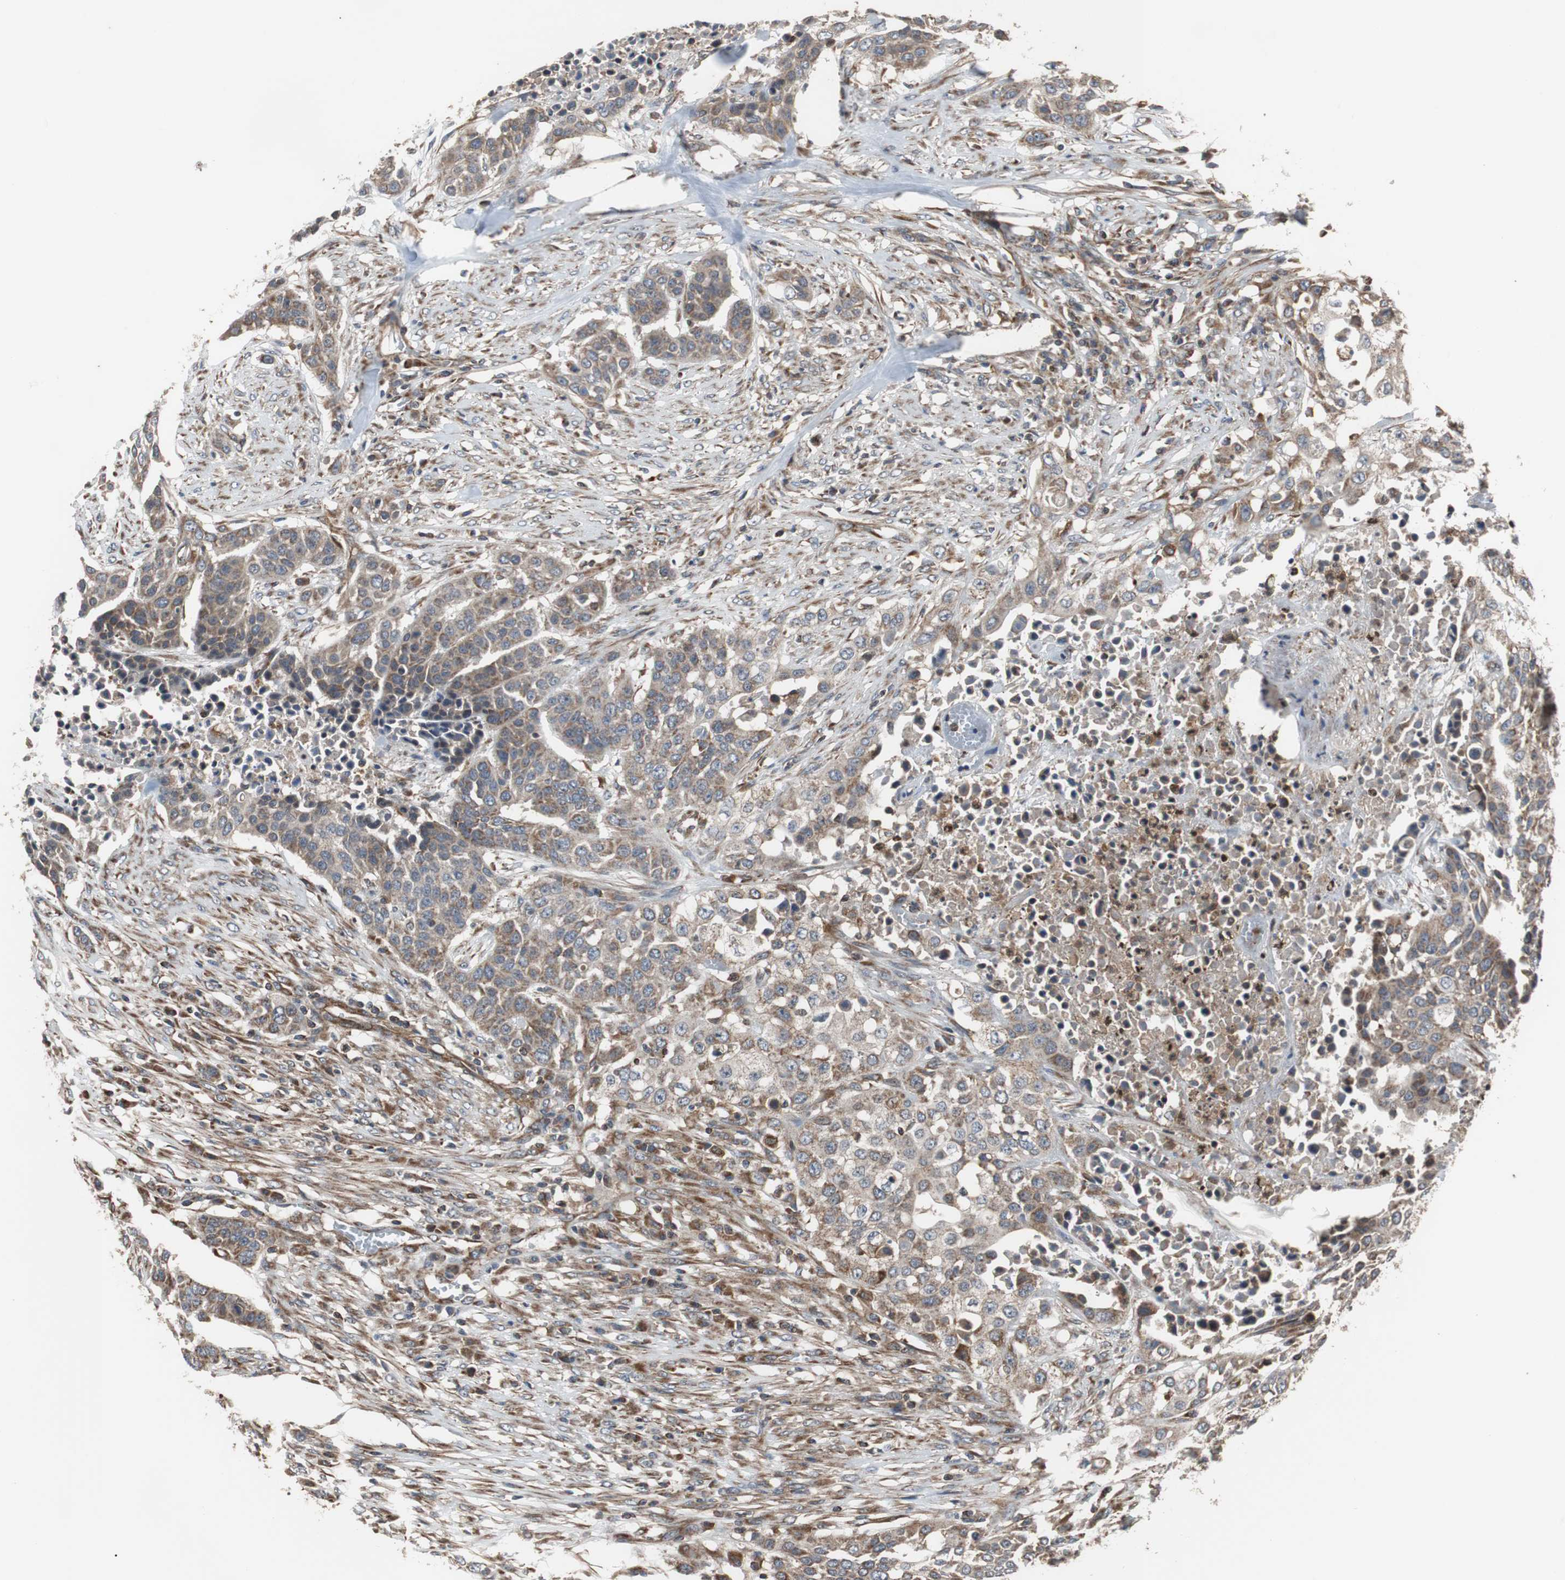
{"staining": {"intensity": "weak", "quantity": ">75%", "location": "cytoplasmic/membranous"}, "tissue": "urothelial cancer", "cell_type": "Tumor cells", "image_type": "cancer", "snomed": [{"axis": "morphology", "description": "Urothelial carcinoma, High grade"}, {"axis": "topography", "description": "Urinary bladder"}], "caption": "Brown immunohistochemical staining in human high-grade urothelial carcinoma shows weak cytoplasmic/membranous staining in about >75% of tumor cells.", "gene": "ACTR3", "patient": {"sex": "male", "age": 74}}